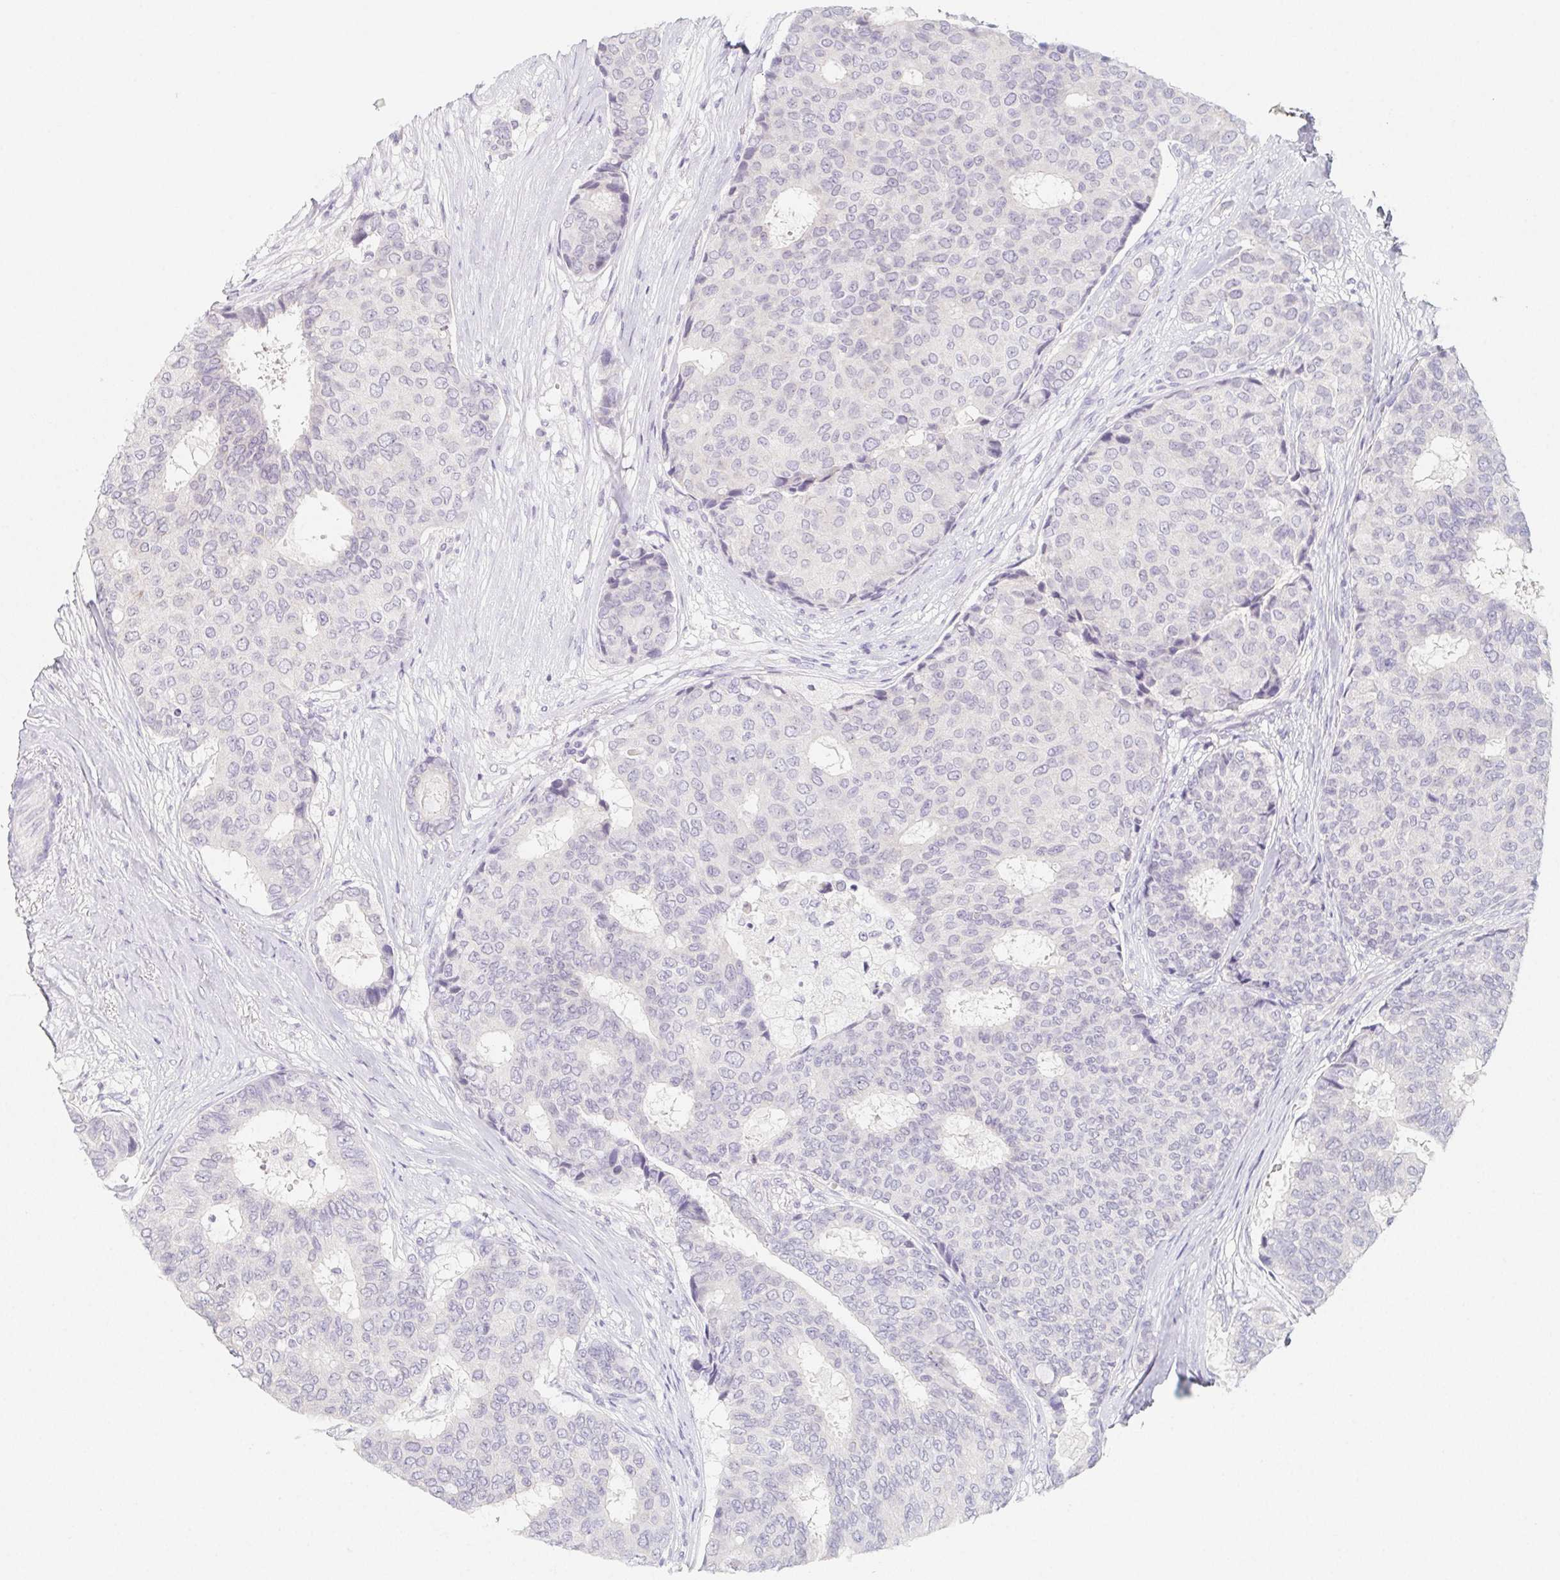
{"staining": {"intensity": "negative", "quantity": "none", "location": "none"}, "tissue": "breast cancer", "cell_type": "Tumor cells", "image_type": "cancer", "snomed": [{"axis": "morphology", "description": "Duct carcinoma"}, {"axis": "topography", "description": "Breast"}], "caption": "Tumor cells are negative for brown protein staining in breast cancer (intraductal carcinoma).", "gene": "GLIPR1L1", "patient": {"sex": "female", "age": 75}}